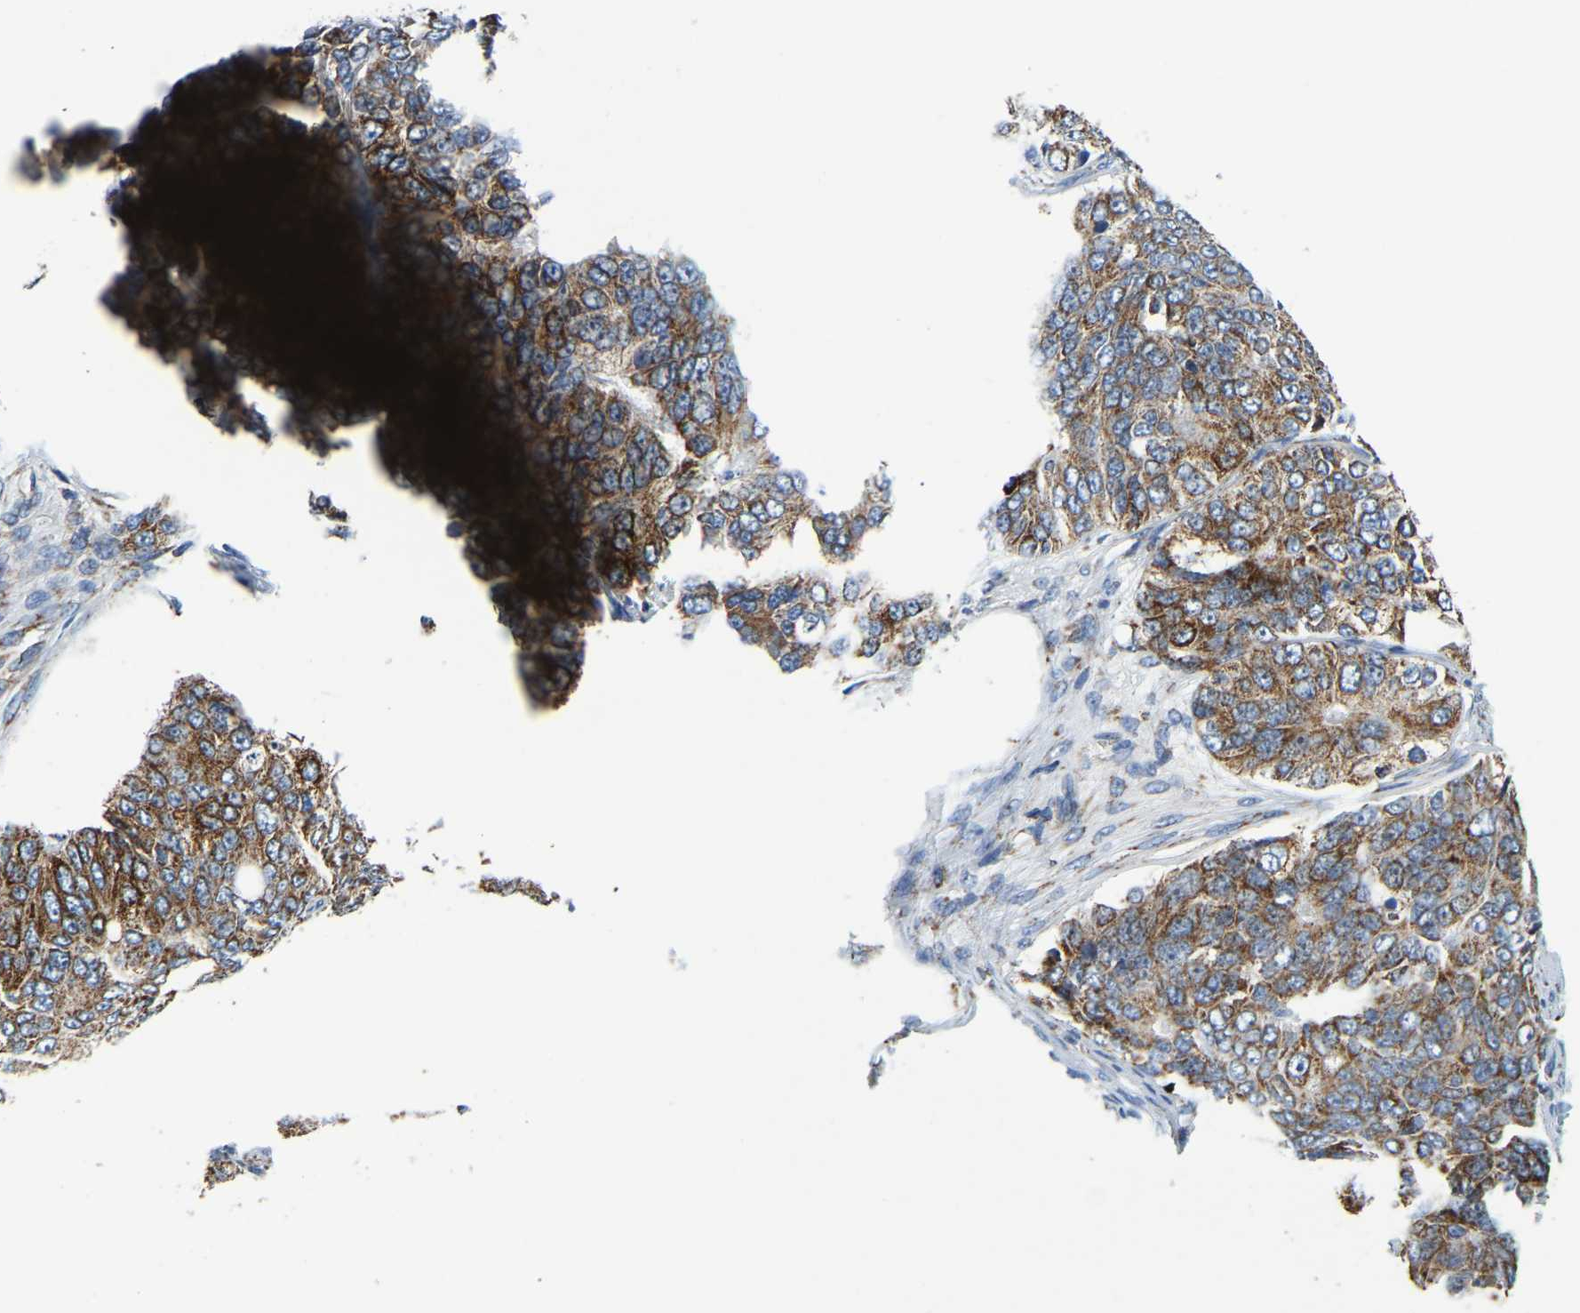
{"staining": {"intensity": "moderate", "quantity": ">75%", "location": "cytoplasmic/membranous"}, "tissue": "ovarian cancer", "cell_type": "Tumor cells", "image_type": "cancer", "snomed": [{"axis": "morphology", "description": "Carcinoma, endometroid"}, {"axis": "topography", "description": "Ovary"}], "caption": "Protein expression analysis of ovarian cancer shows moderate cytoplasmic/membranous positivity in about >75% of tumor cells. (Brightfield microscopy of DAB IHC at high magnification).", "gene": "SFXN1", "patient": {"sex": "female", "age": 51}}